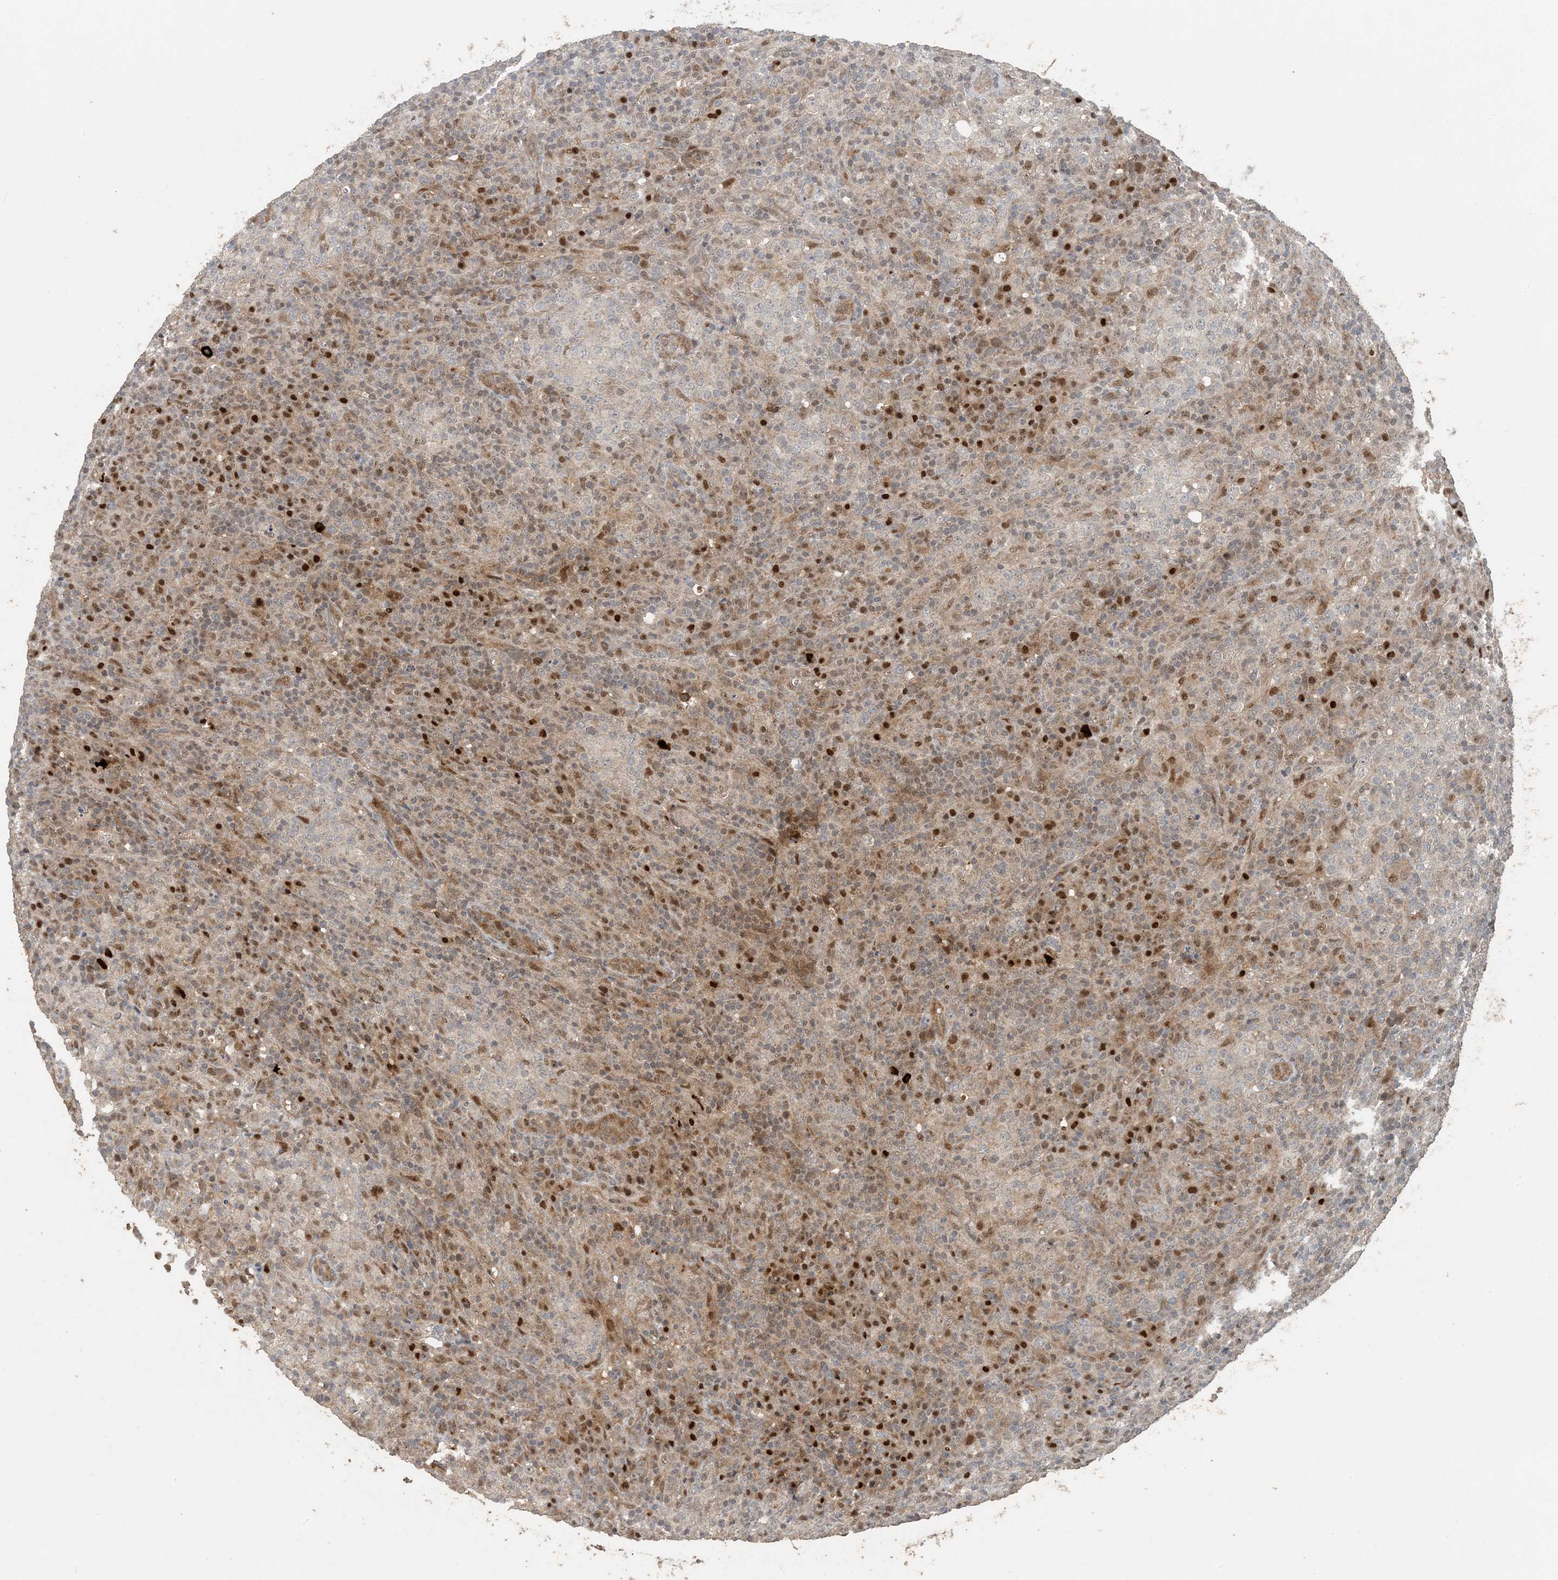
{"staining": {"intensity": "moderate", "quantity": "25%-75%", "location": "cytoplasmic/membranous,nuclear"}, "tissue": "lymphoma", "cell_type": "Tumor cells", "image_type": "cancer", "snomed": [{"axis": "morphology", "description": "Malignant lymphoma, non-Hodgkin's type, High grade"}, {"axis": "topography", "description": "Lymph node"}], "caption": "An image of human lymphoma stained for a protein displays moderate cytoplasmic/membranous and nuclear brown staining in tumor cells. The protein of interest is stained brown, and the nuclei are stained in blue (DAB IHC with brightfield microscopy, high magnification).", "gene": "ATP13A2", "patient": {"sex": "female", "age": 76}}